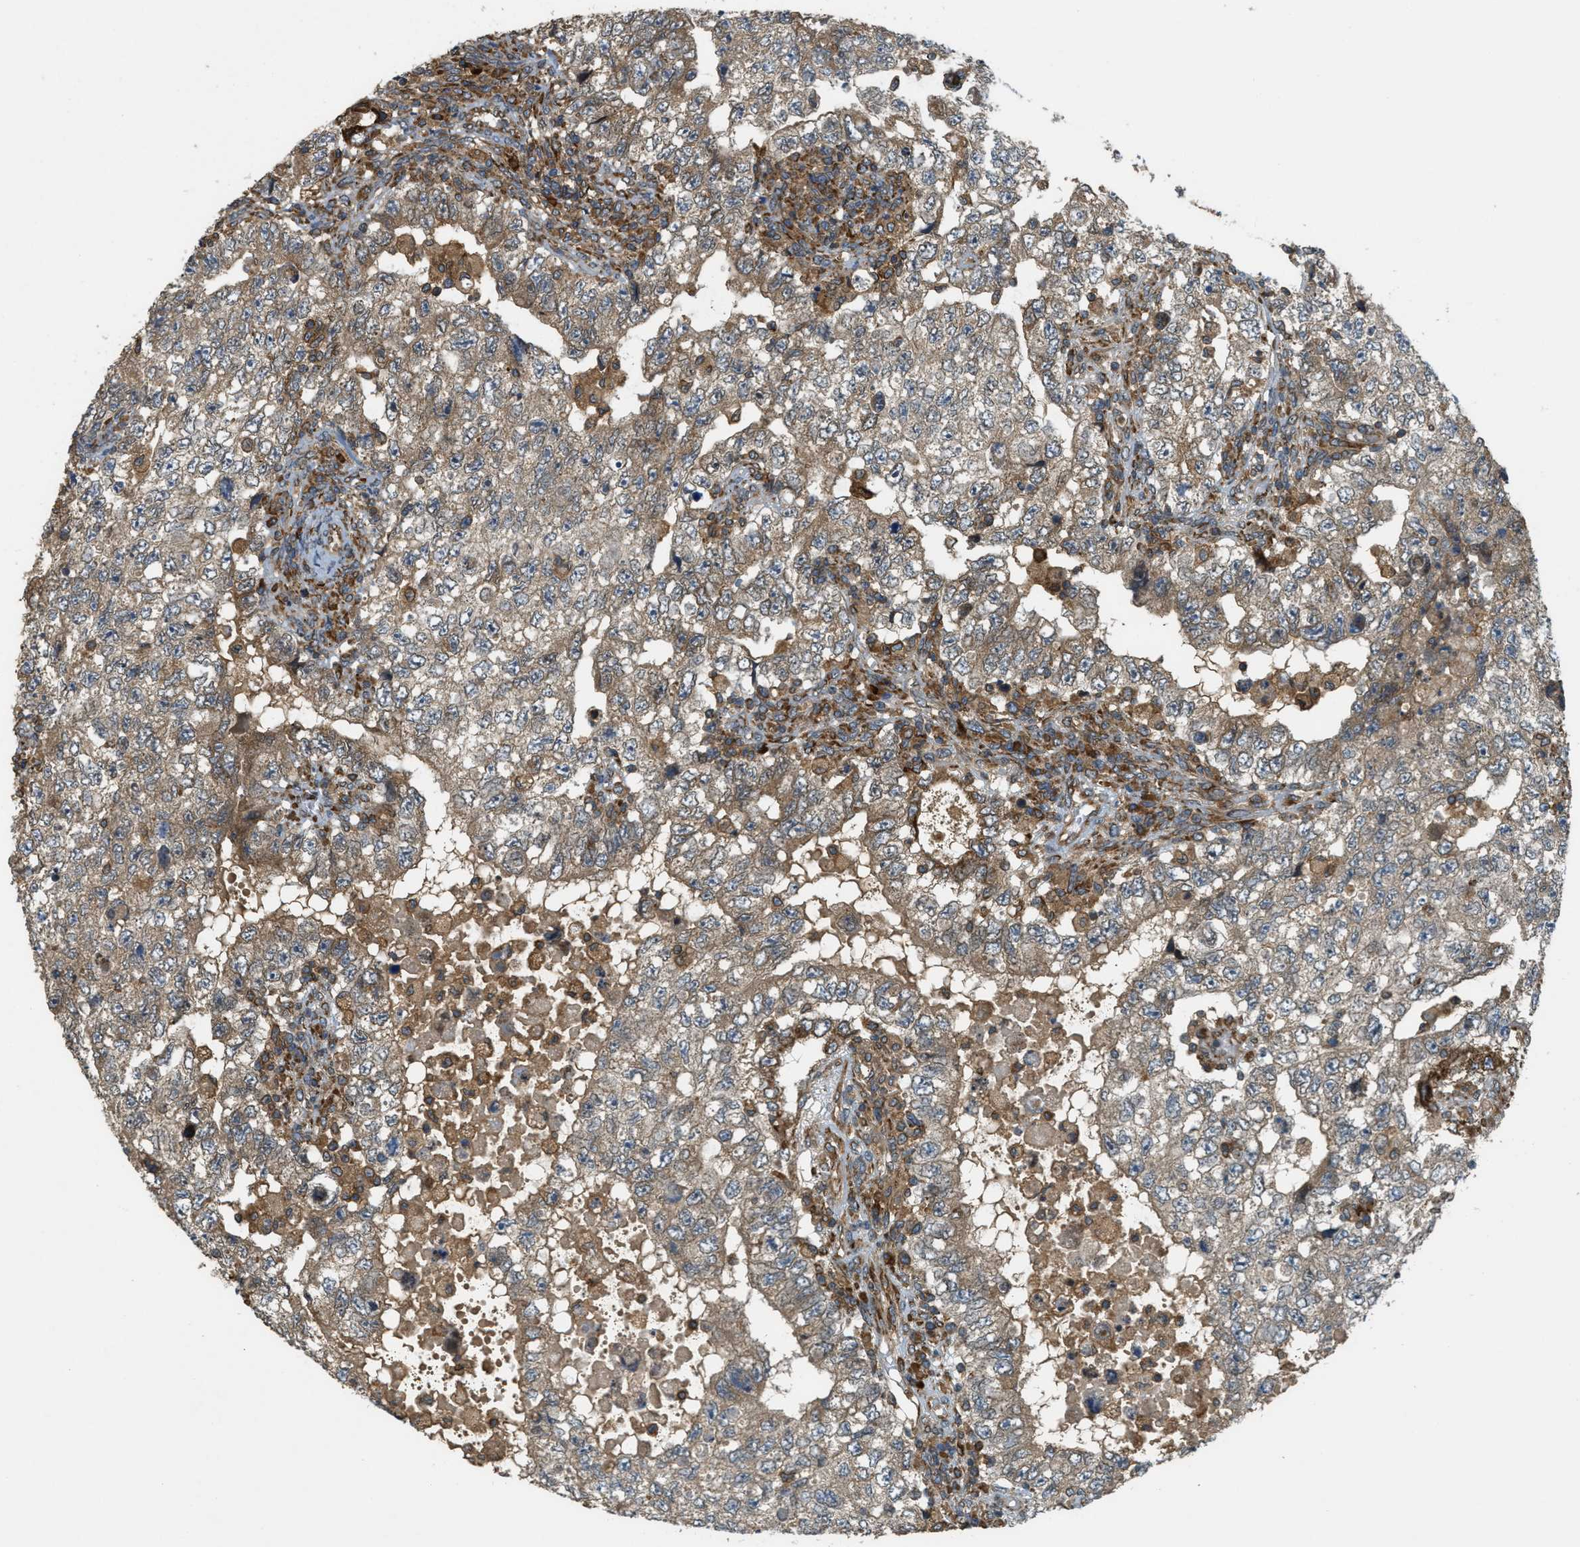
{"staining": {"intensity": "weak", "quantity": ">75%", "location": "cytoplasmic/membranous"}, "tissue": "testis cancer", "cell_type": "Tumor cells", "image_type": "cancer", "snomed": [{"axis": "morphology", "description": "Carcinoma, Embryonal, NOS"}, {"axis": "topography", "description": "Testis"}], "caption": "Tumor cells display low levels of weak cytoplasmic/membranous staining in approximately >75% of cells in human testis cancer (embryonal carcinoma). Using DAB (3,3'-diaminobenzidine) (brown) and hematoxylin (blue) stains, captured at high magnification using brightfield microscopy.", "gene": "PCDH18", "patient": {"sex": "male", "age": 36}}